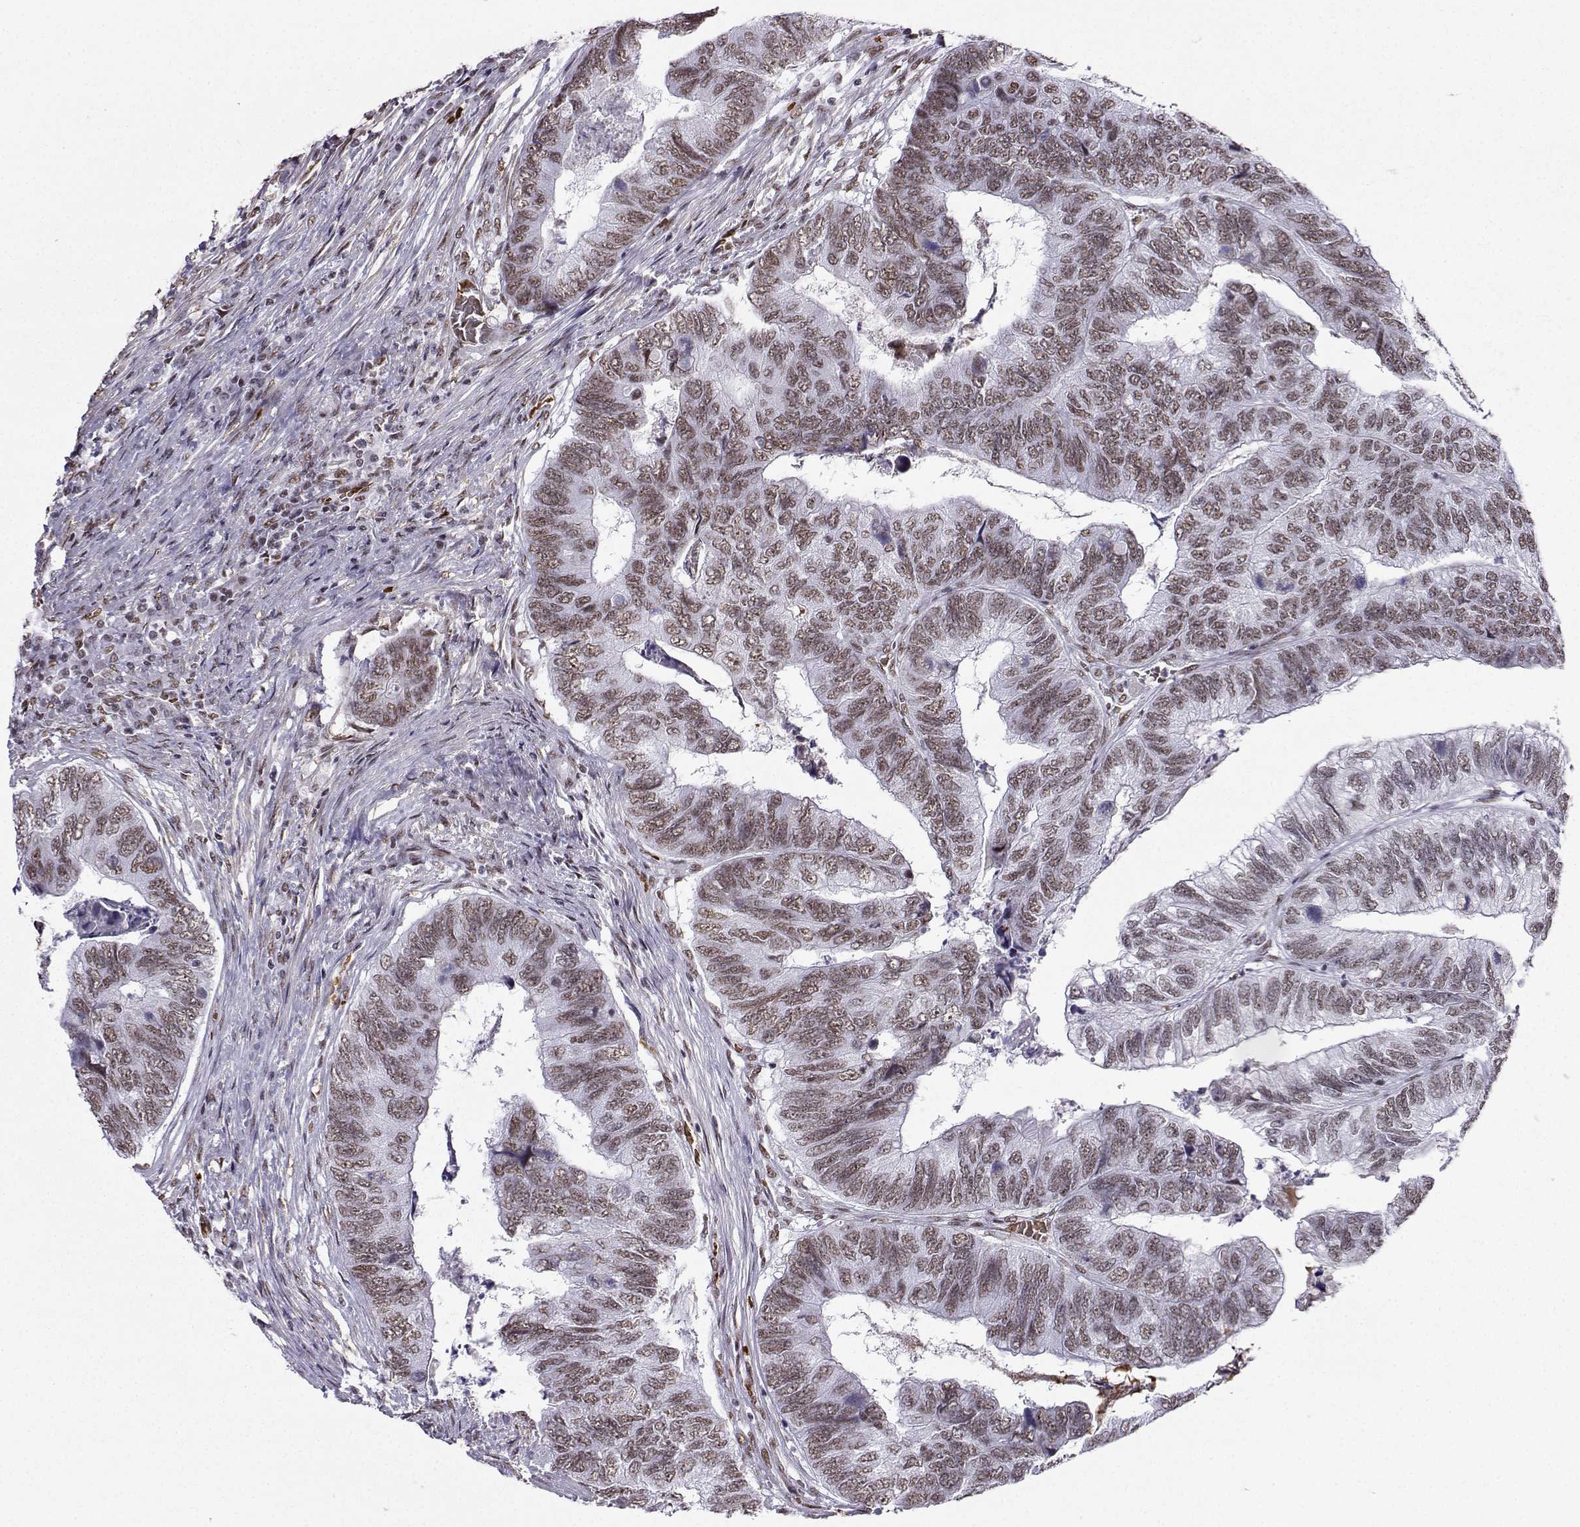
{"staining": {"intensity": "moderate", "quantity": ">75%", "location": "nuclear"}, "tissue": "colorectal cancer", "cell_type": "Tumor cells", "image_type": "cancer", "snomed": [{"axis": "morphology", "description": "Adenocarcinoma, NOS"}, {"axis": "topography", "description": "Colon"}], "caption": "Immunohistochemical staining of colorectal cancer (adenocarcinoma) demonstrates moderate nuclear protein staining in approximately >75% of tumor cells.", "gene": "CCNK", "patient": {"sex": "female", "age": 67}}